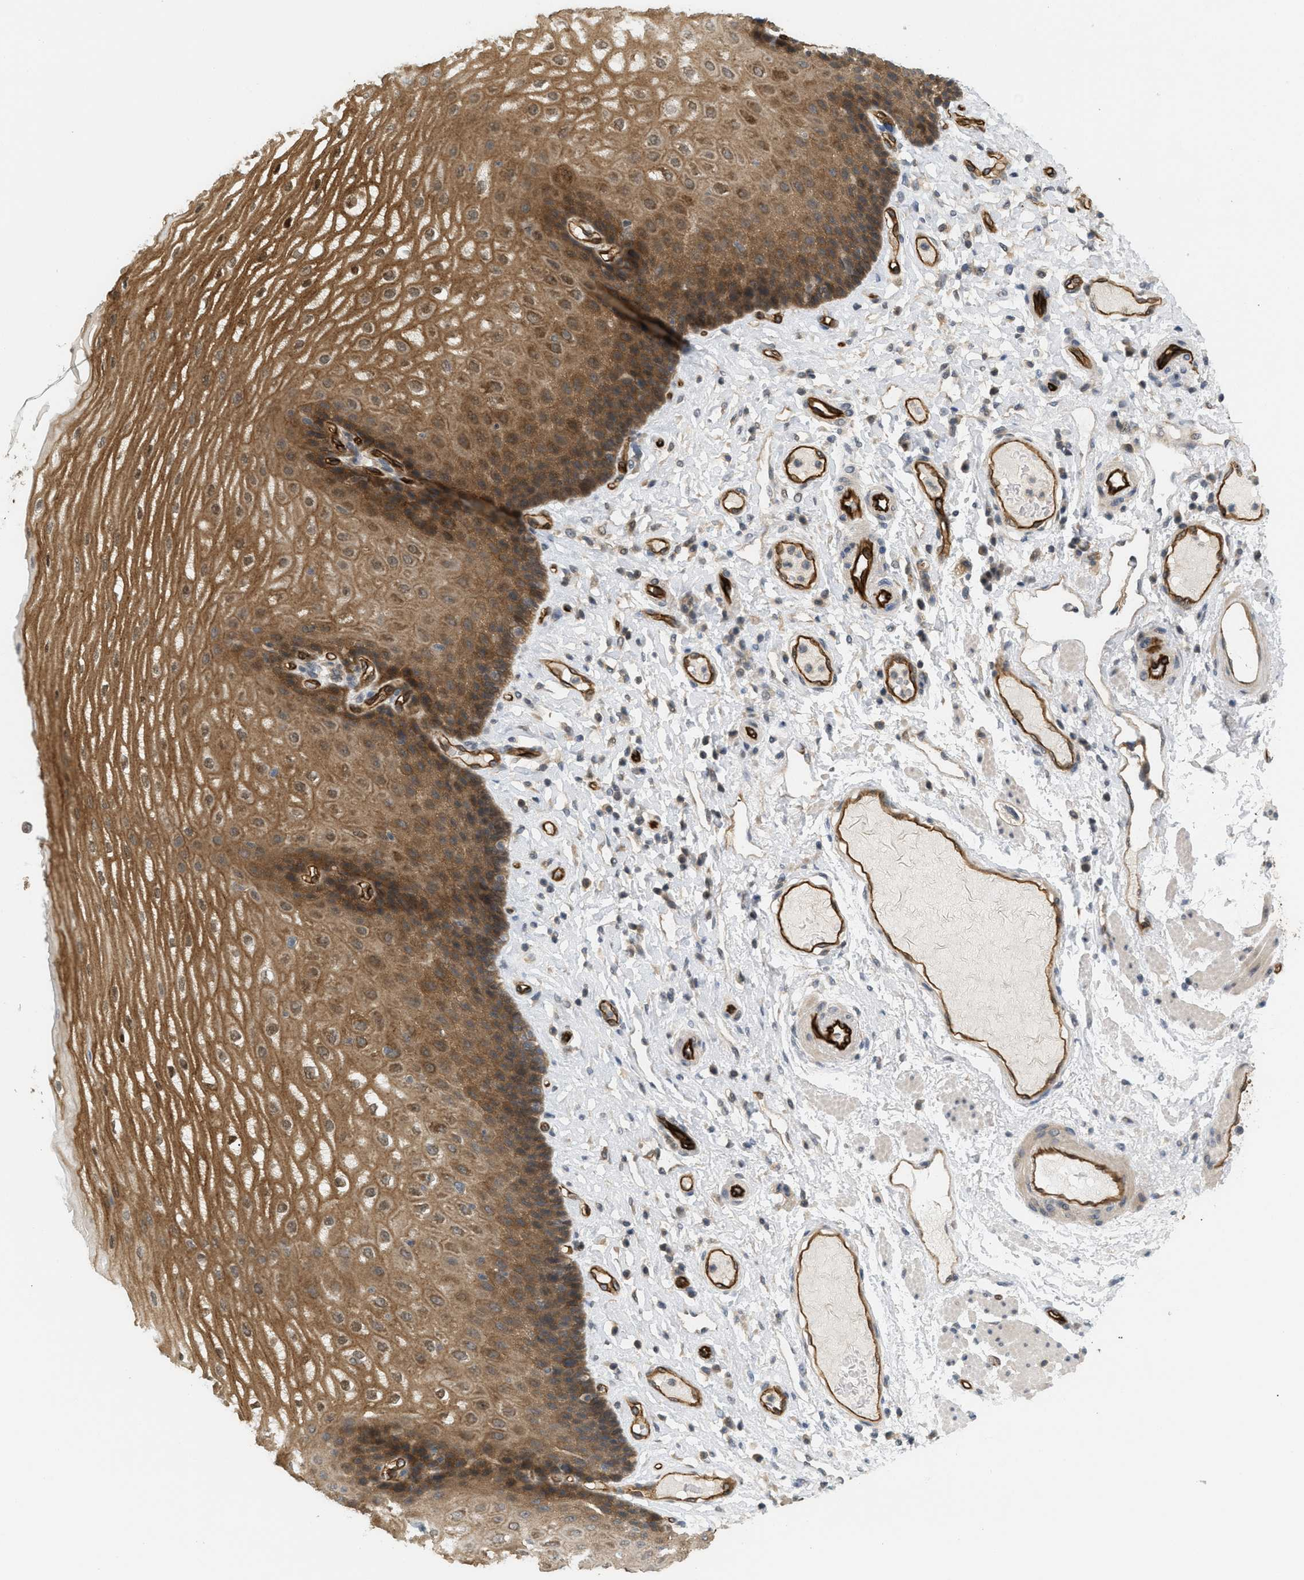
{"staining": {"intensity": "moderate", "quantity": ">75%", "location": "cytoplasmic/membranous,nuclear"}, "tissue": "esophagus", "cell_type": "Squamous epithelial cells", "image_type": "normal", "snomed": [{"axis": "morphology", "description": "Normal tissue, NOS"}, {"axis": "topography", "description": "Esophagus"}], "caption": "IHC histopathology image of benign esophagus: esophagus stained using immunohistochemistry (IHC) displays medium levels of moderate protein expression localized specifically in the cytoplasmic/membranous,nuclear of squamous epithelial cells, appearing as a cytoplasmic/membranous,nuclear brown color.", "gene": "PALMD", "patient": {"sex": "male", "age": 54}}